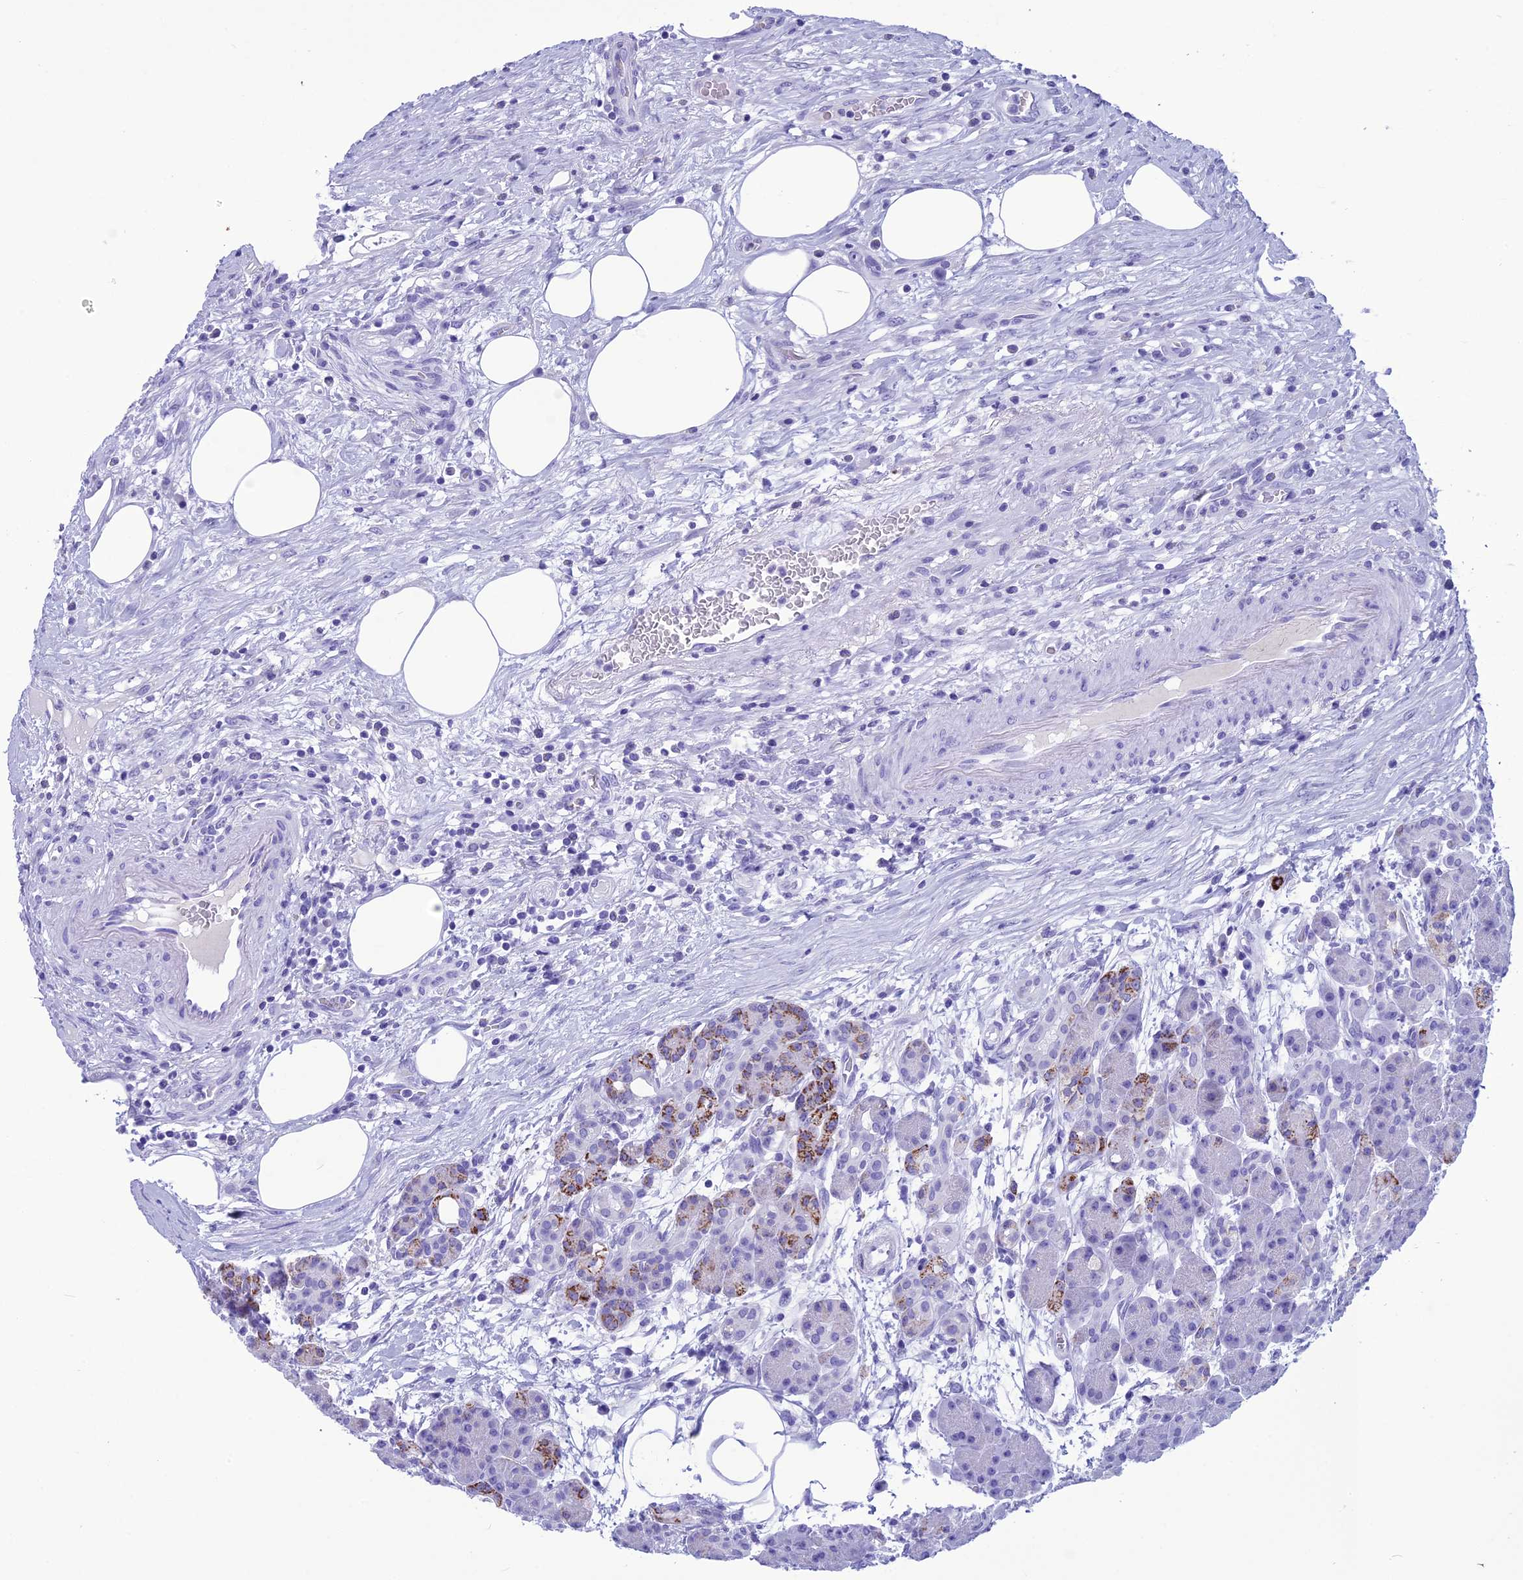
{"staining": {"intensity": "moderate", "quantity": "<25%", "location": "cytoplasmic/membranous"}, "tissue": "pancreas", "cell_type": "Exocrine glandular cells", "image_type": "normal", "snomed": [{"axis": "morphology", "description": "Normal tissue, NOS"}, {"axis": "topography", "description": "Pancreas"}], "caption": "Immunohistochemical staining of normal pancreas exhibits low levels of moderate cytoplasmic/membranous staining in approximately <25% of exocrine glandular cells.", "gene": "TRAM1L1", "patient": {"sex": "male", "age": 63}}